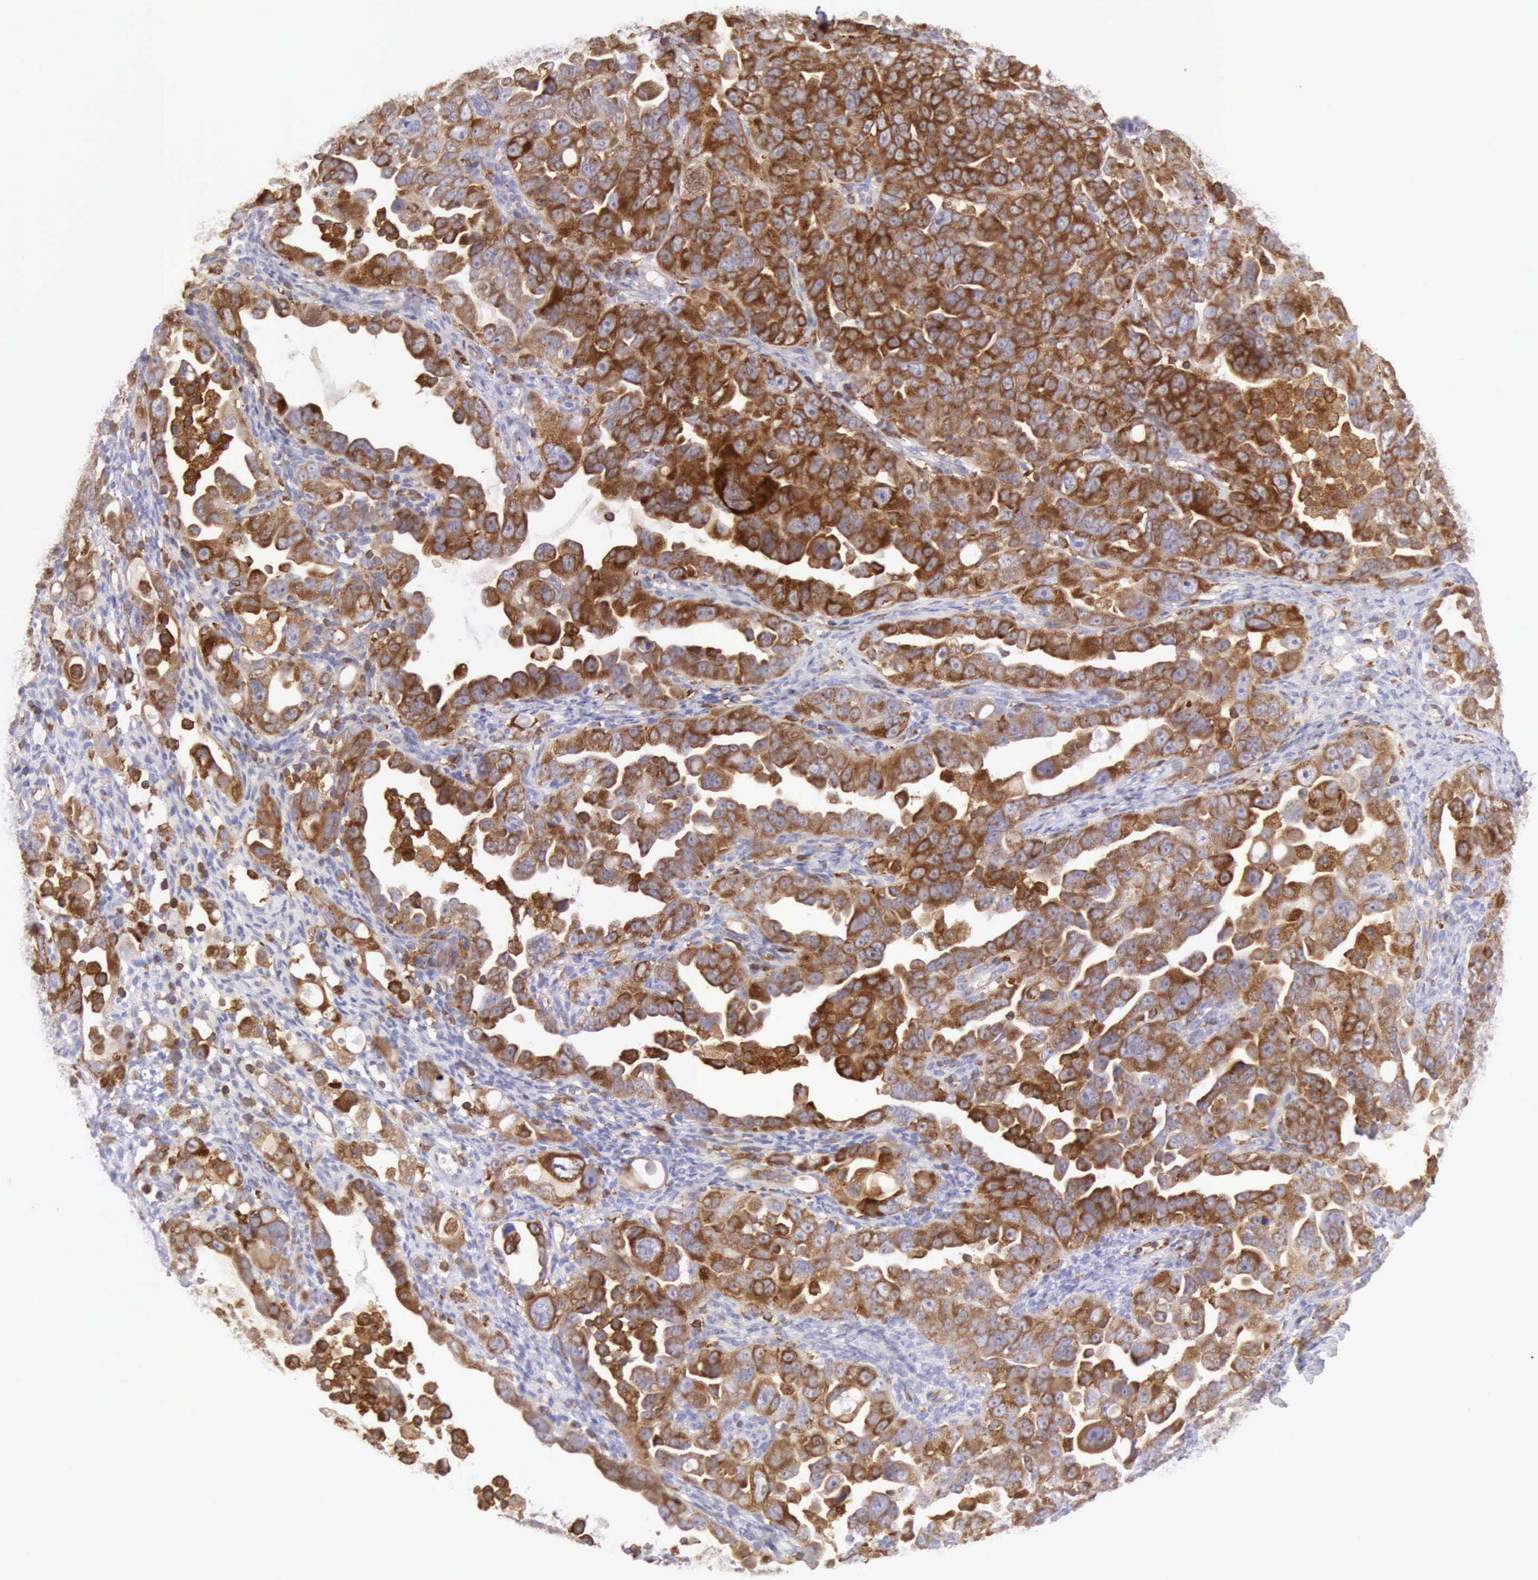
{"staining": {"intensity": "moderate", "quantity": ">75%", "location": "cytoplasmic/membranous"}, "tissue": "ovarian cancer", "cell_type": "Tumor cells", "image_type": "cancer", "snomed": [{"axis": "morphology", "description": "Cystadenocarcinoma, serous, NOS"}, {"axis": "topography", "description": "Ovary"}], "caption": "Immunohistochemical staining of human ovarian cancer exhibits medium levels of moderate cytoplasmic/membranous expression in approximately >75% of tumor cells.", "gene": "ARHGAP4", "patient": {"sex": "female", "age": 66}}